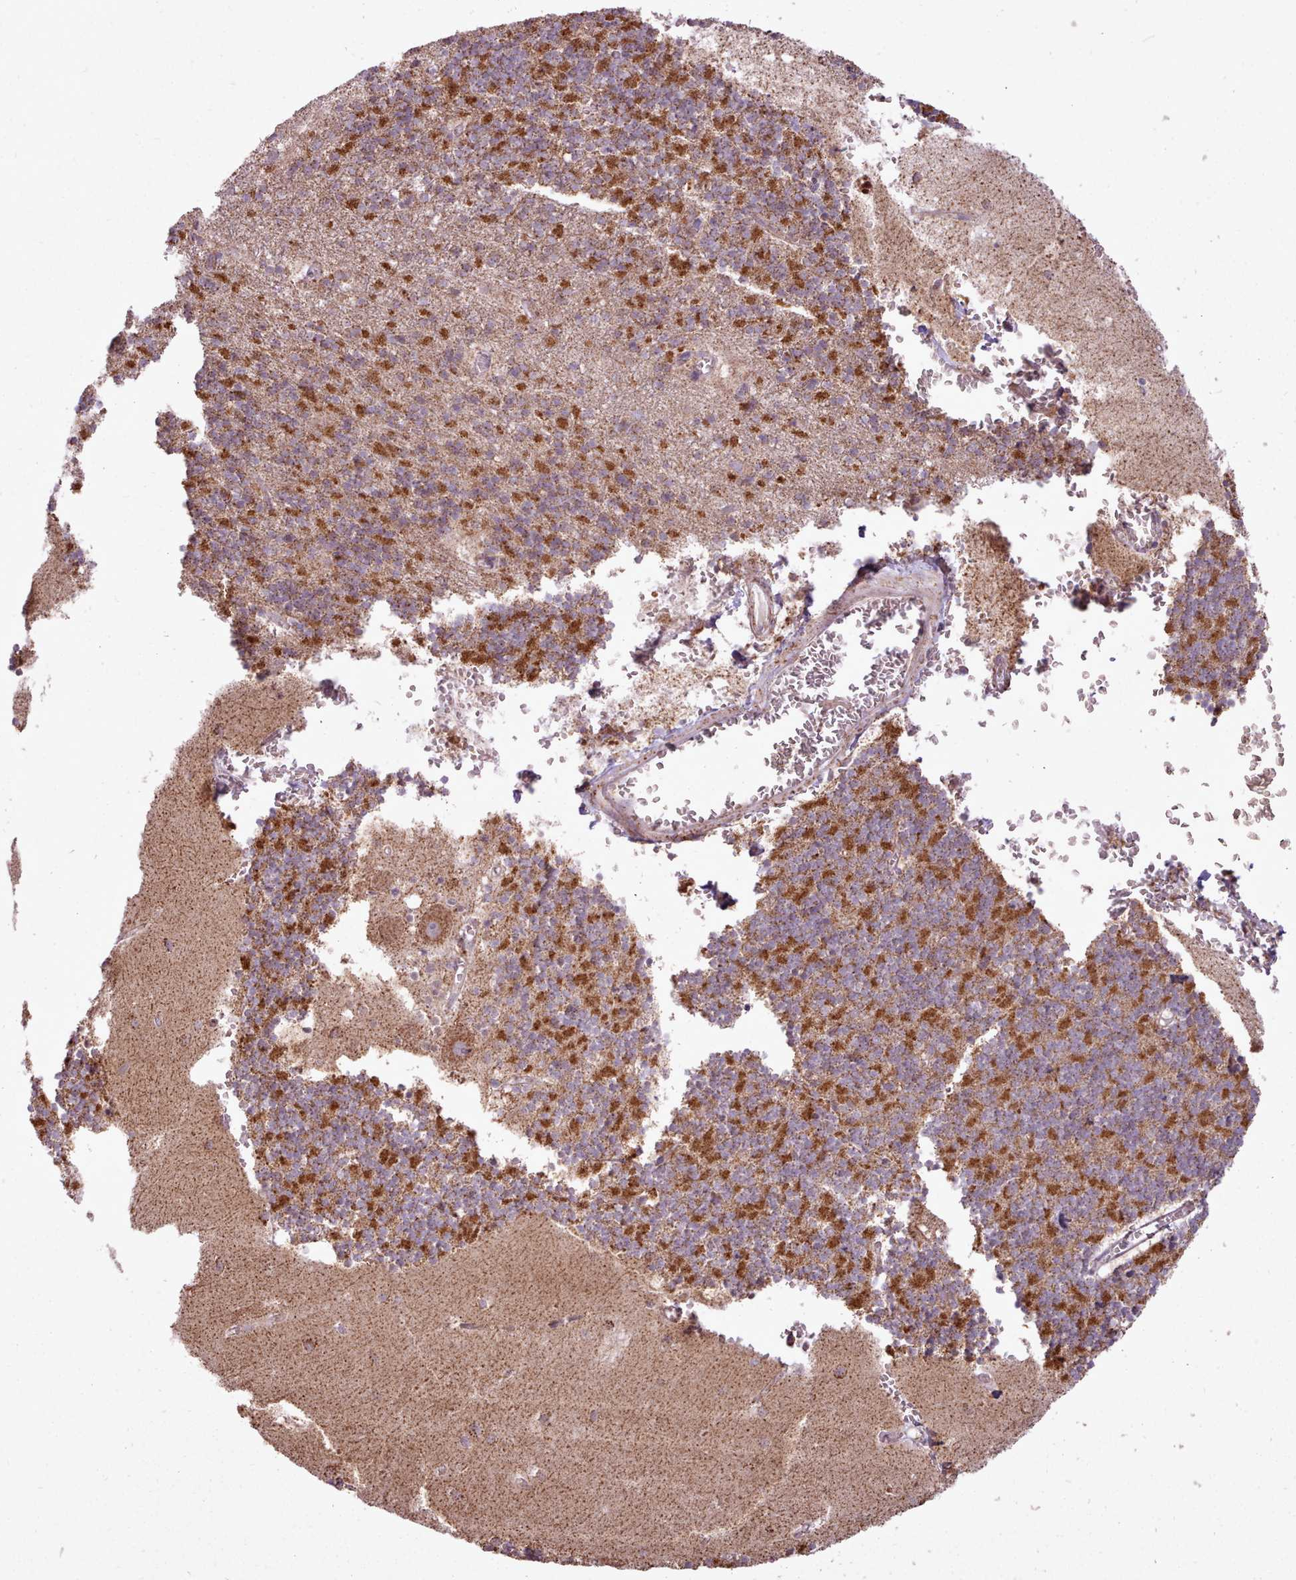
{"staining": {"intensity": "strong", "quantity": "25%-75%", "location": "cytoplasmic/membranous"}, "tissue": "cerebellum", "cell_type": "Cells in granular layer", "image_type": "normal", "snomed": [{"axis": "morphology", "description": "Normal tissue, NOS"}, {"axis": "topography", "description": "Cerebellum"}], "caption": "Immunohistochemistry of benign cerebellum shows high levels of strong cytoplasmic/membranous staining in approximately 25%-75% of cells in granular layer. The staining is performed using DAB (3,3'-diaminobenzidine) brown chromogen to label protein expression. The nuclei are counter-stained blue using hematoxylin.", "gene": "LIN7C", "patient": {"sex": "male", "age": 54}}